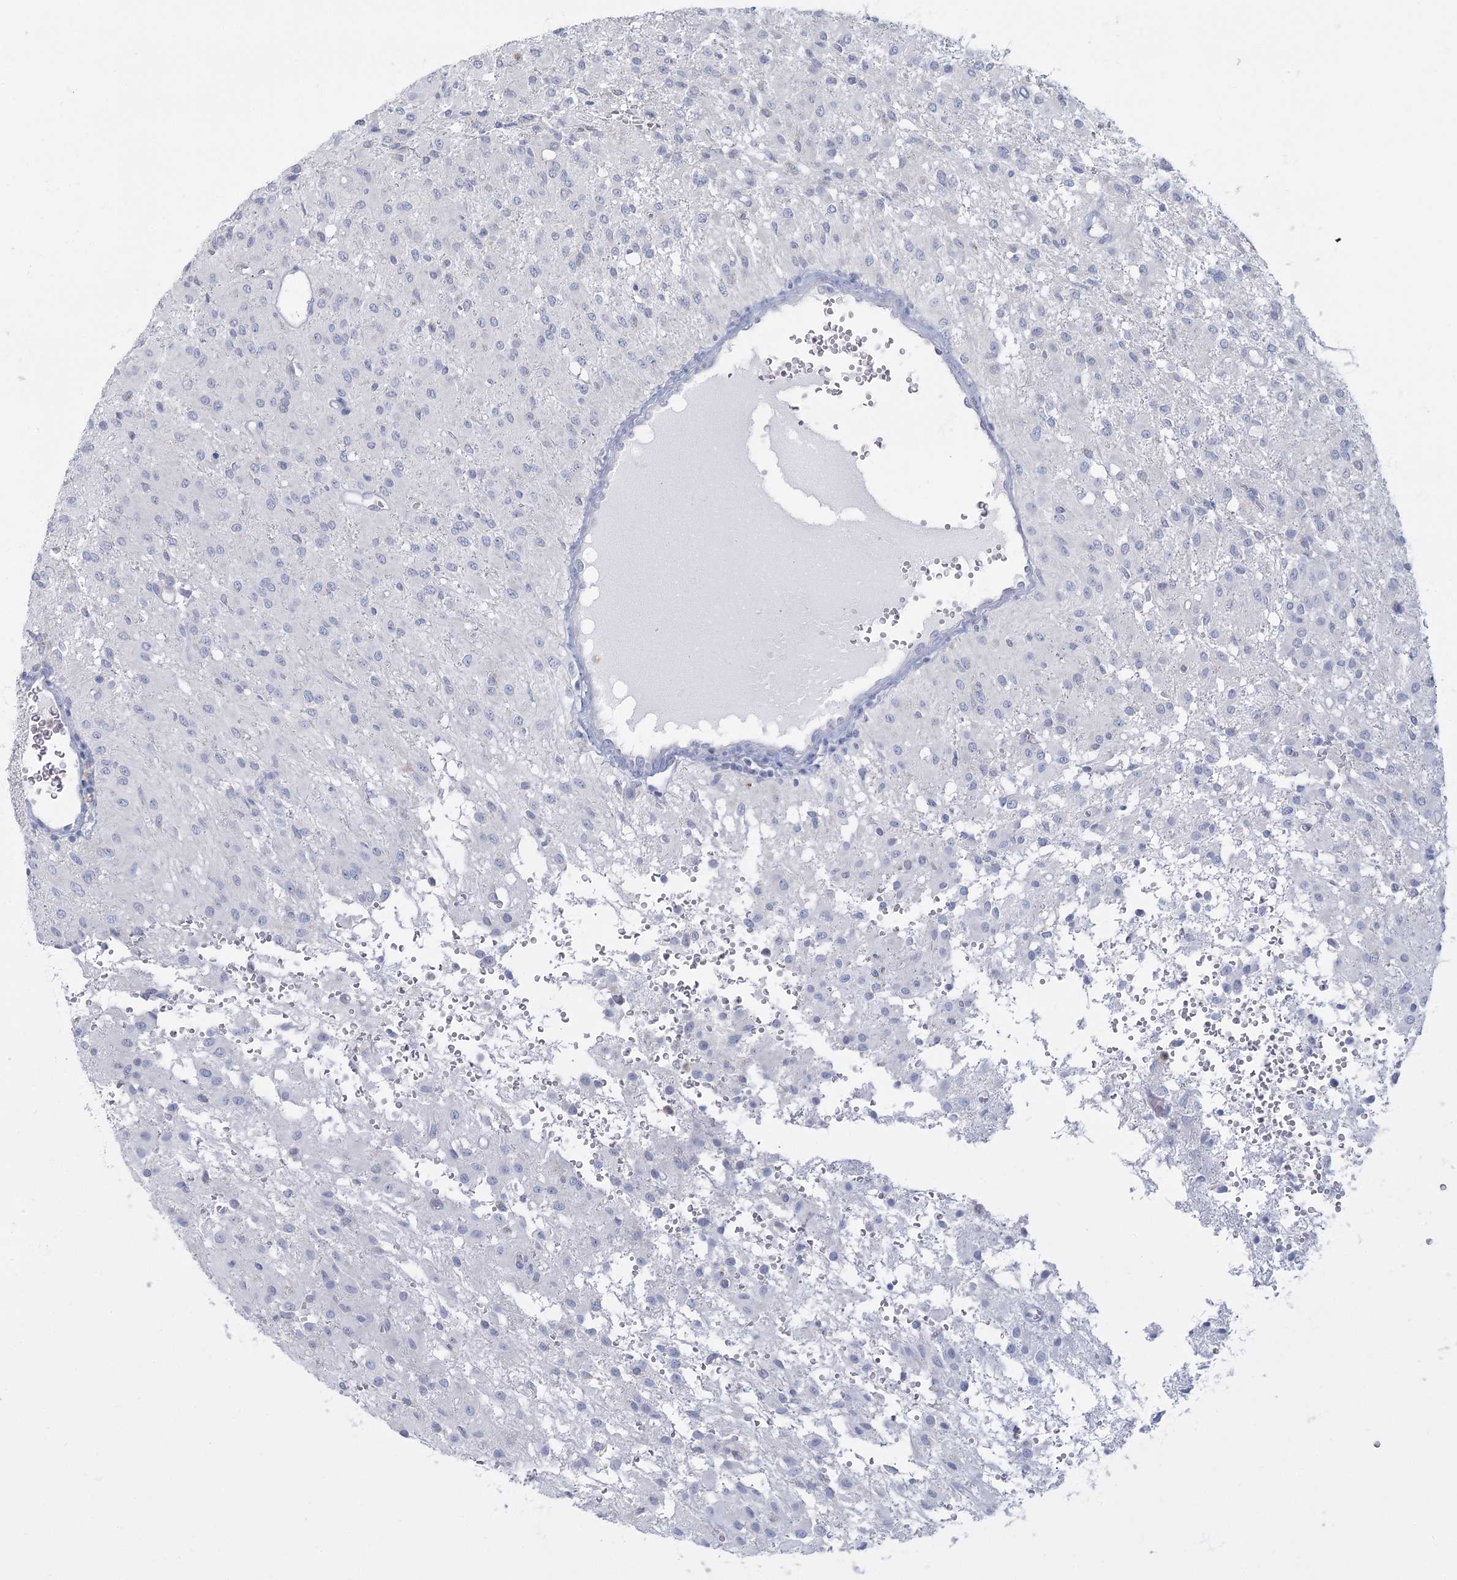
{"staining": {"intensity": "negative", "quantity": "none", "location": "none"}, "tissue": "glioma", "cell_type": "Tumor cells", "image_type": "cancer", "snomed": [{"axis": "morphology", "description": "Glioma, malignant, High grade"}, {"axis": "topography", "description": "Brain"}], "caption": "IHC of human high-grade glioma (malignant) shows no expression in tumor cells.", "gene": "FAM110C", "patient": {"sex": "female", "age": 59}}